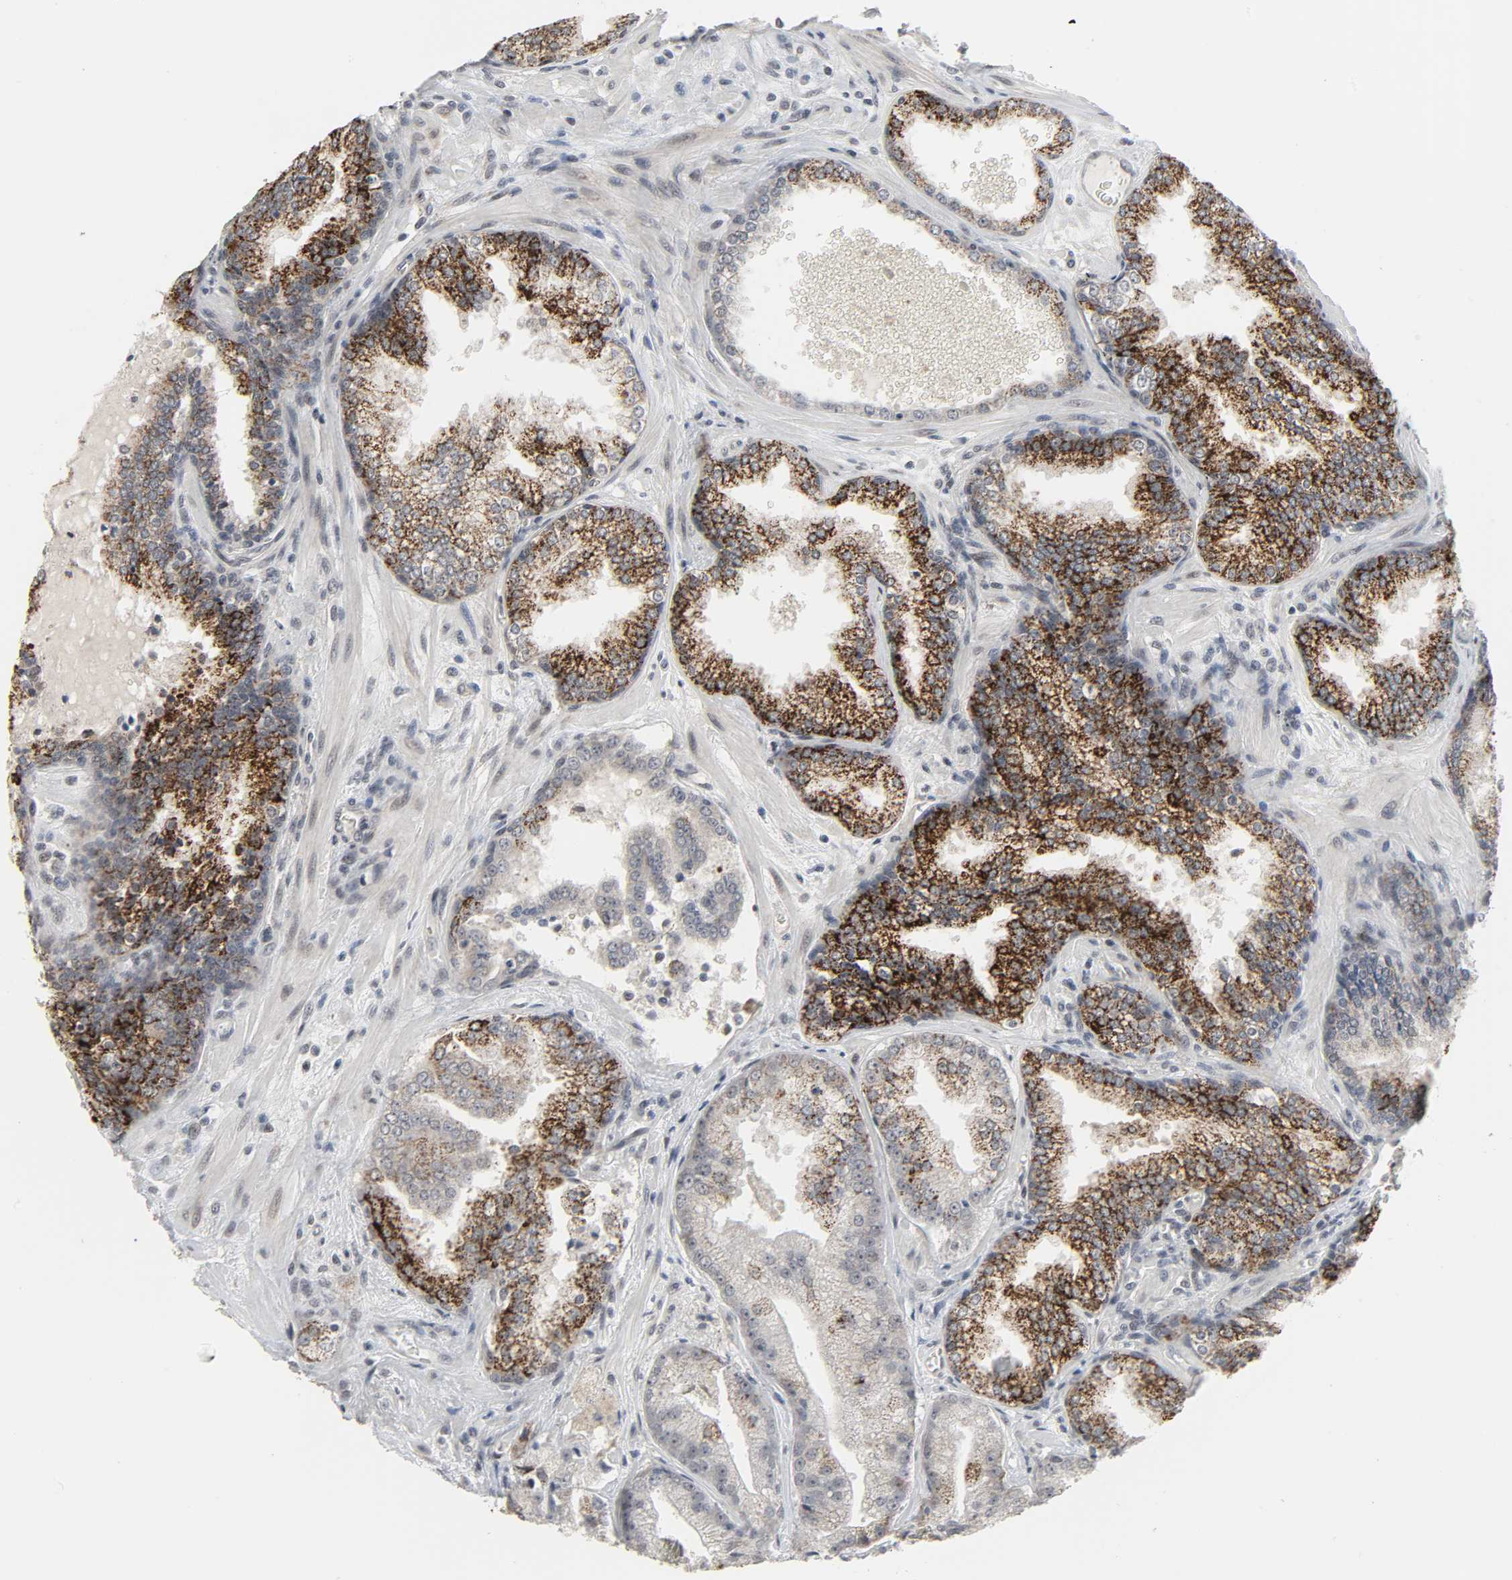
{"staining": {"intensity": "strong", "quantity": ">75%", "location": "cytoplasmic/membranous"}, "tissue": "prostate cancer", "cell_type": "Tumor cells", "image_type": "cancer", "snomed": [{"axis": "morphology", "description": "Adenocarcinoma, Low grade"}, {"axis": "topography", "description": "Prostate"}], "caption": "There is high levels of strong cytoplasmic/membranous expression in tumor cells of prostate adenocarcinoma (low-grade), as demonstrated by immunohistochemical staining (brown color).", "gene": "MUC1", "patient": {"sex": "male", "age": 60}}